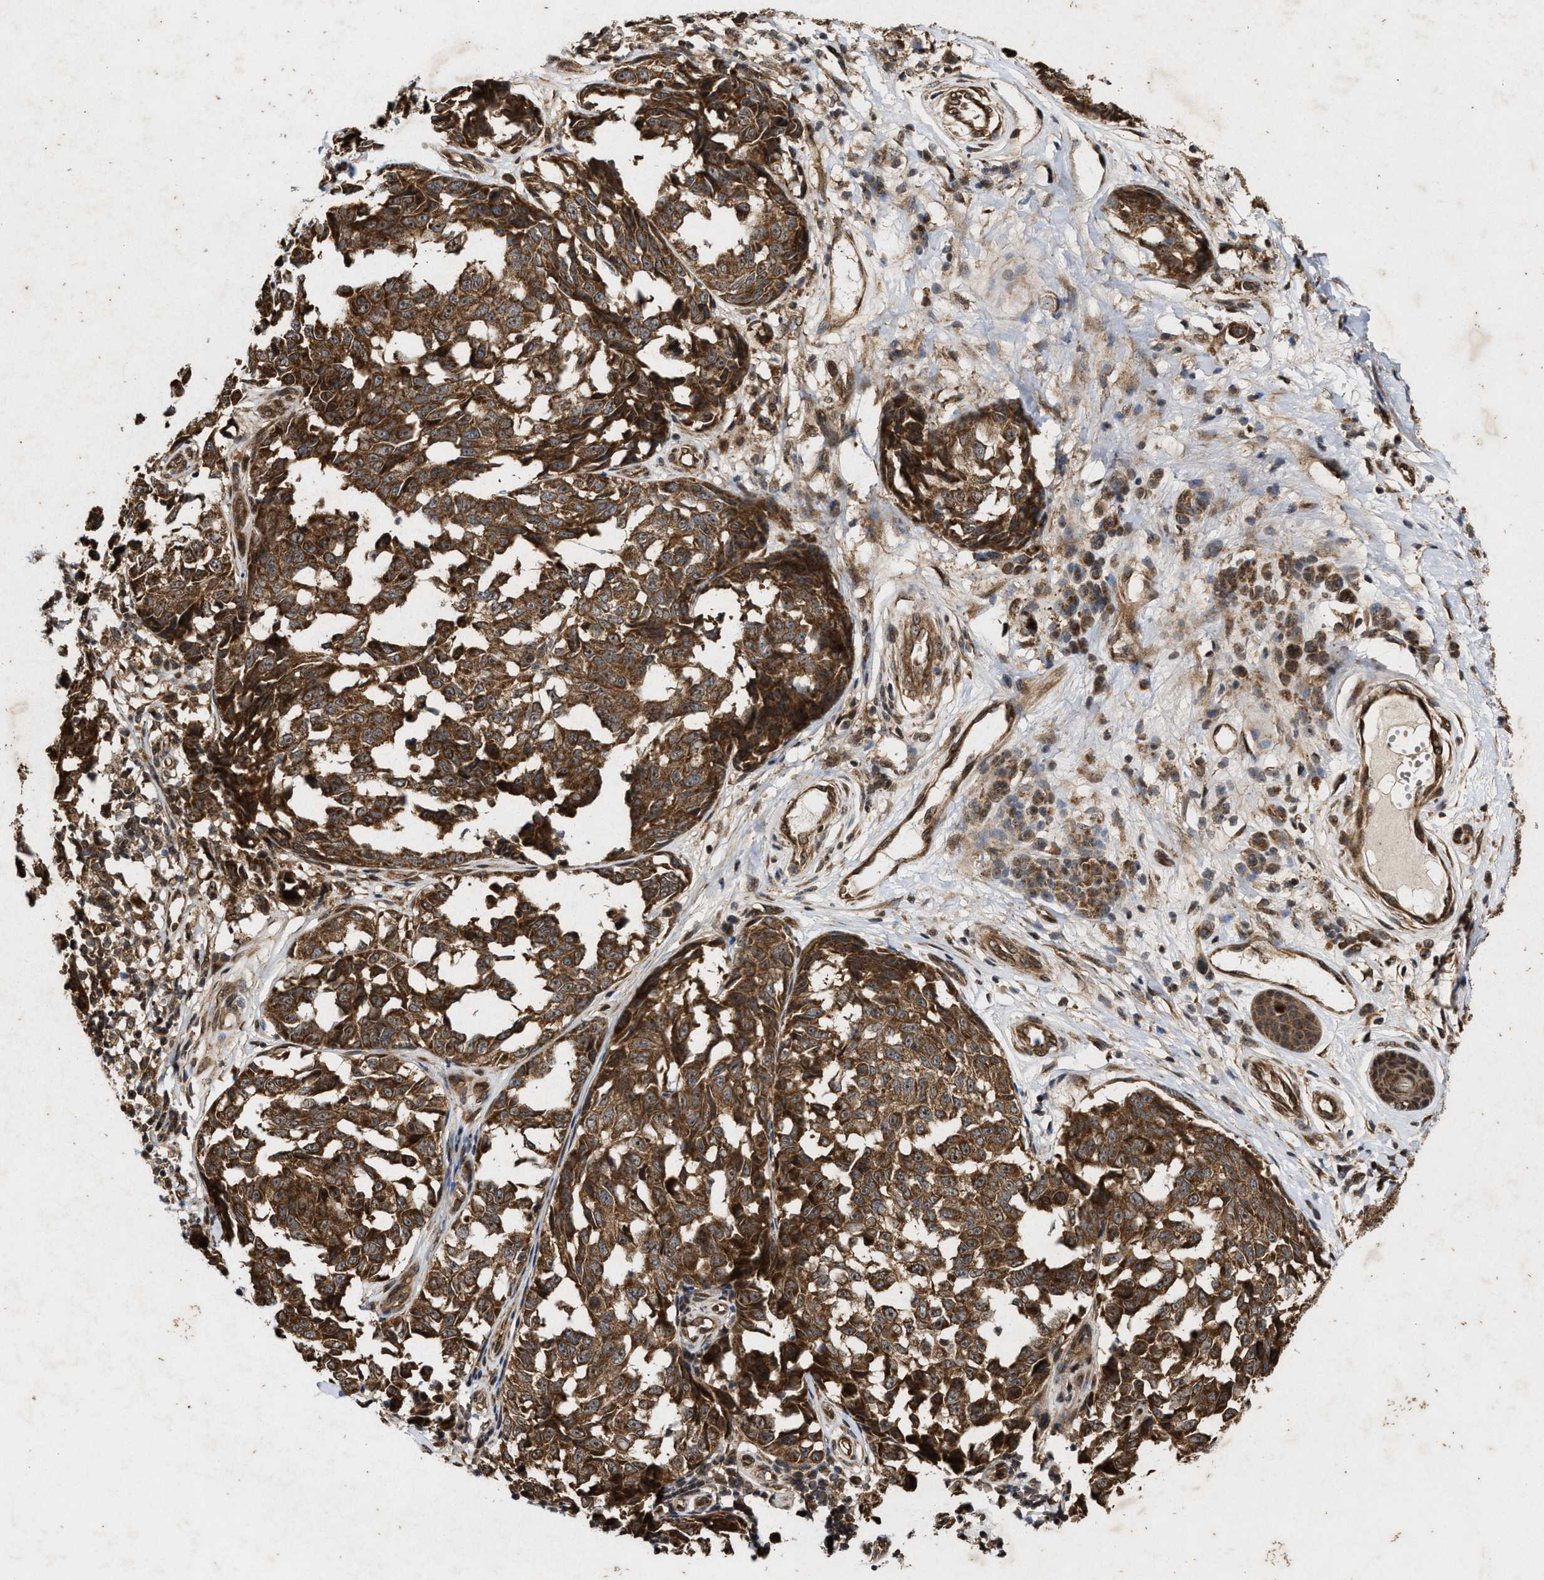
{"staining": {"intensity": "moderate", "quantity": ">75%", "location": "cytoplasmic/membranous"}, "tissue": "melanoma", "cell_type": "Tumor cells", "image_type": "cancer", "snomed": [{"axis": "morphology", "description": "Malignant melanoma, NOS"}, {"axis": "topography", "description": "Skin"}], "caption": "Melanoma stained with a protein marker demonstrates moderate staining in tumor cells.", "gene": "CFLAR", "patient": {"sex": "female", "age": 64}}